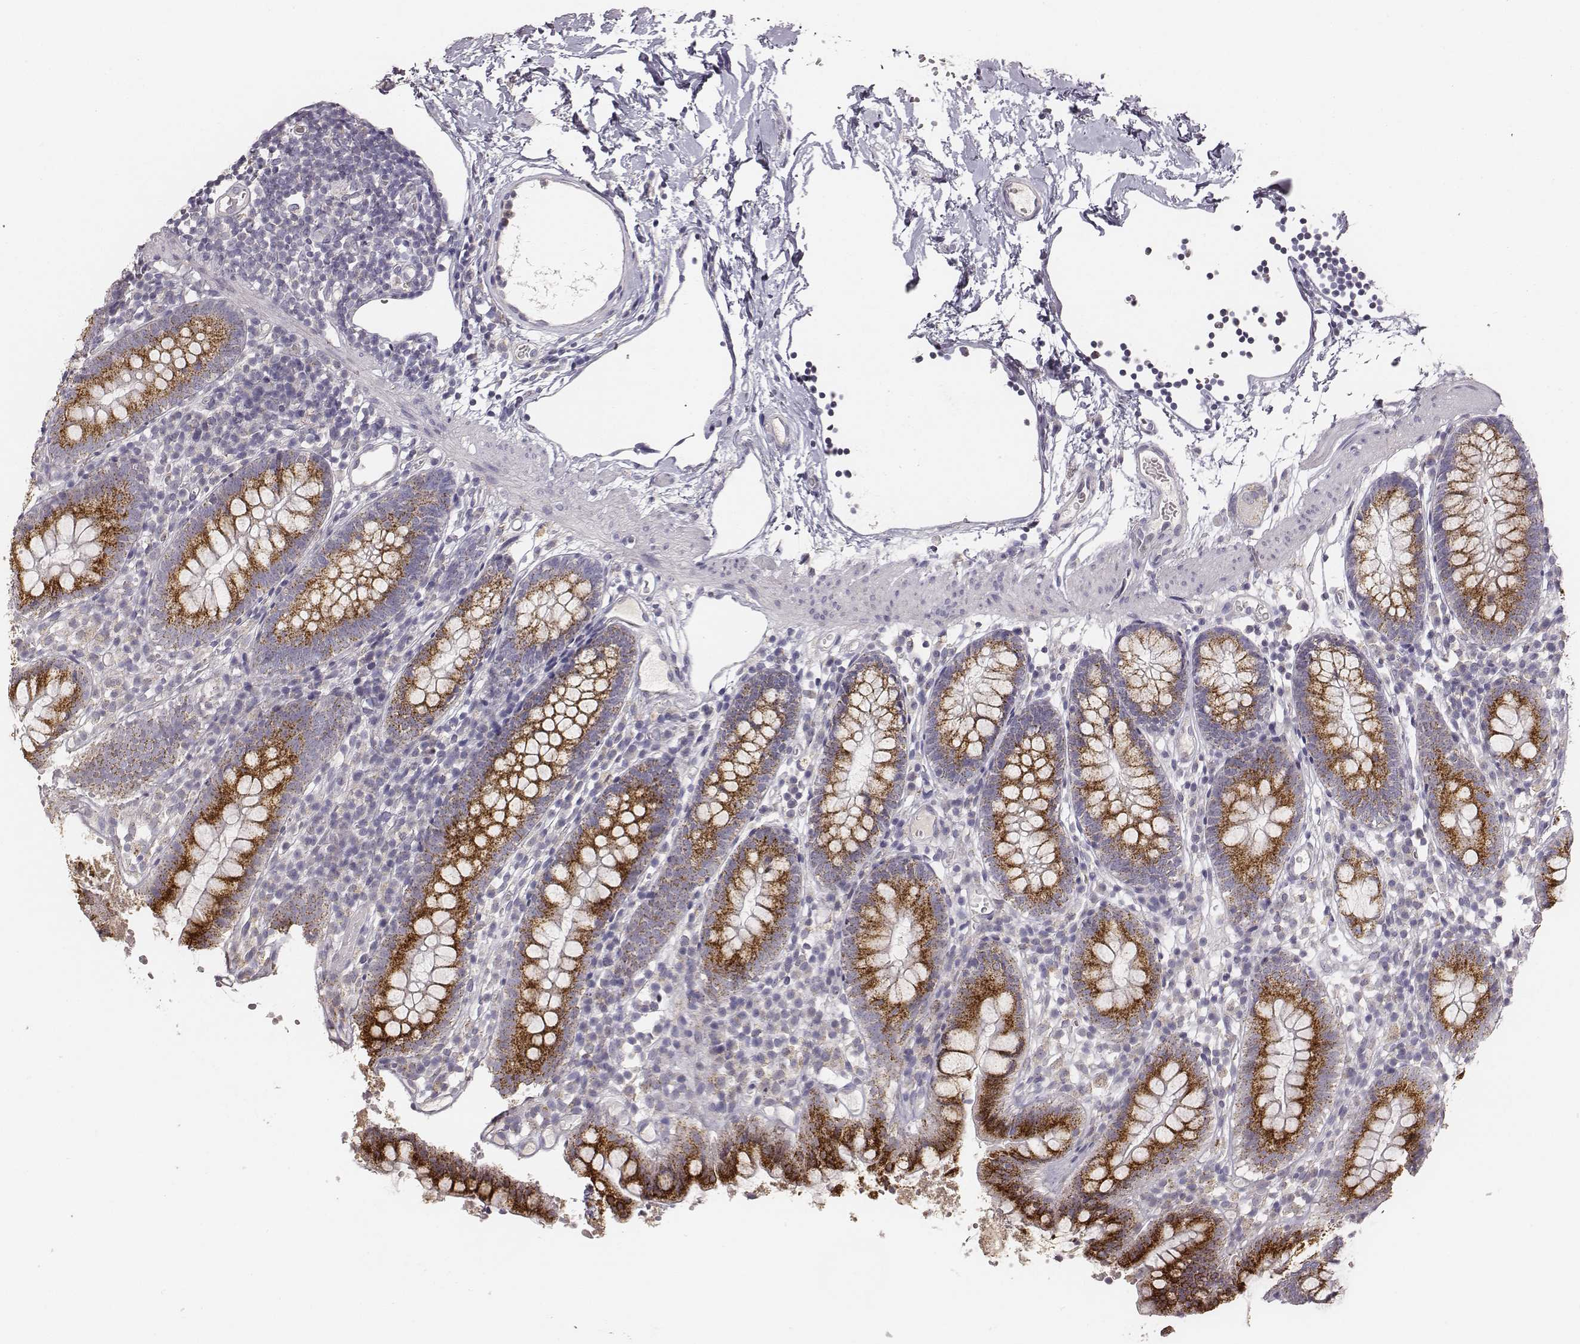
{"staining": {"intensity": "strong", "quantity": ">75%", "location": "cytoplasmic/membranous"}, "tissue": "small intestine", "cell_type": "Glandular cells", "image_type": "normal", "snomed": [{"axis": "morphology", "description": "Normal tissue, NOS"}, {"axis": "topography", "description": "Small intestine"}], "caption": "The image demonstrates staining of benign small intestine, revealing strong cytoplasmic/membranous protein expression (brown color) within glandular cells. The staining is performed using DAB brown chromogen to label protein expression. The nuclei are counter-stained blue using hematoxylin.", "gene": "ABCD3", "patient": {"sex": "female", "age": 90}}